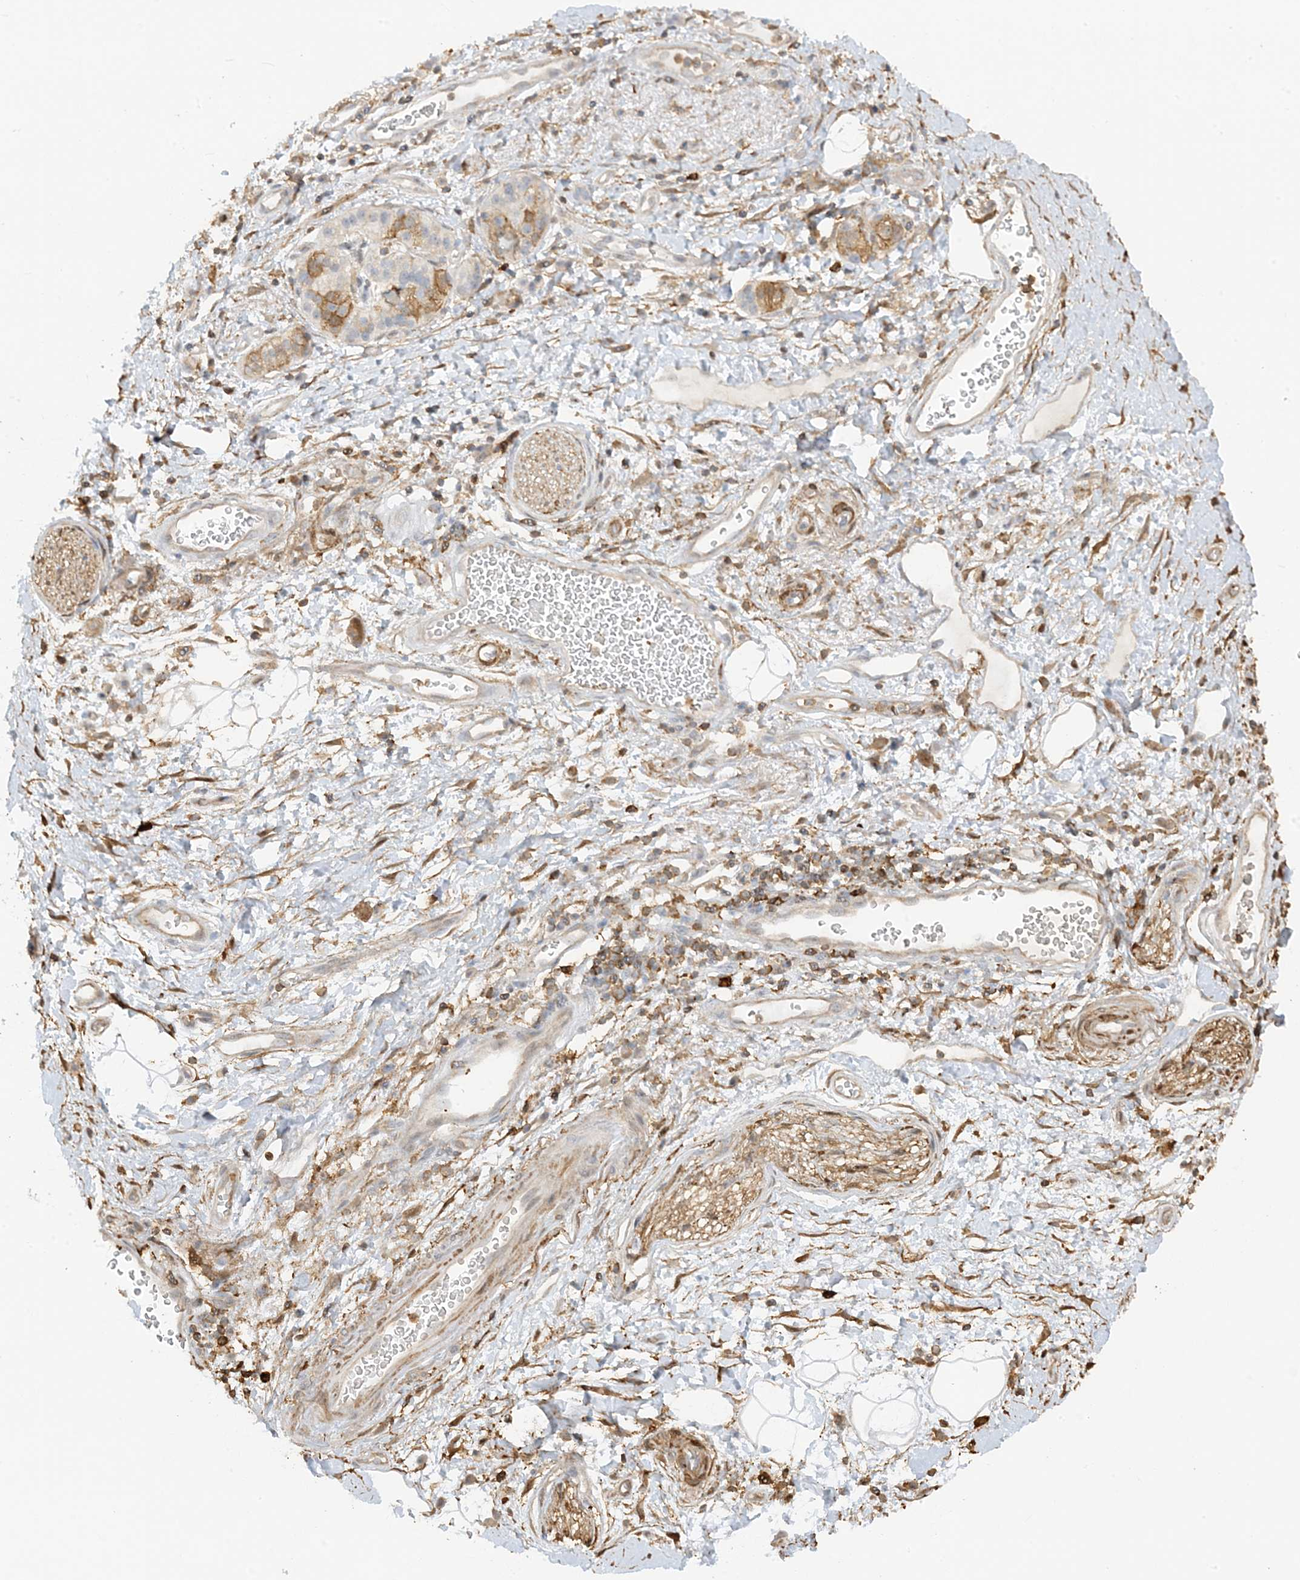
{"staining": {"intensity": "weak", "quantity": ">75%", "location": "cytoplasmic/membranous"}, "tissue": "adipose tissue", "cell_type": "Adipocytes", "image_type": "normal", "snomed": [{"axis": "morphology", "description": "Normal tissue, NOS"}, {"axis": "morphology", "description": "Adenocarcinoma, NOS"}, {"axis": "topography", "description": "Duodenum"}, {"axis": "topography", "description": "Peripheral nerve tissue"}], "caption": "Immunohistochemistry staining of normal adipose tissue, which displays low levels of weak cytoplasmic/membranous staining in about >75% of adipocytes indicating weak cytoplasmic/membranous protein positivity. The staining was performed using DAB (3,3'-diaminobenzidine) (brown) for protein detection and nuclei were counterstained in hematoxylin (blue).", "gene": "PHACTR2", "patient": {"sex": "female", "age": 60}}